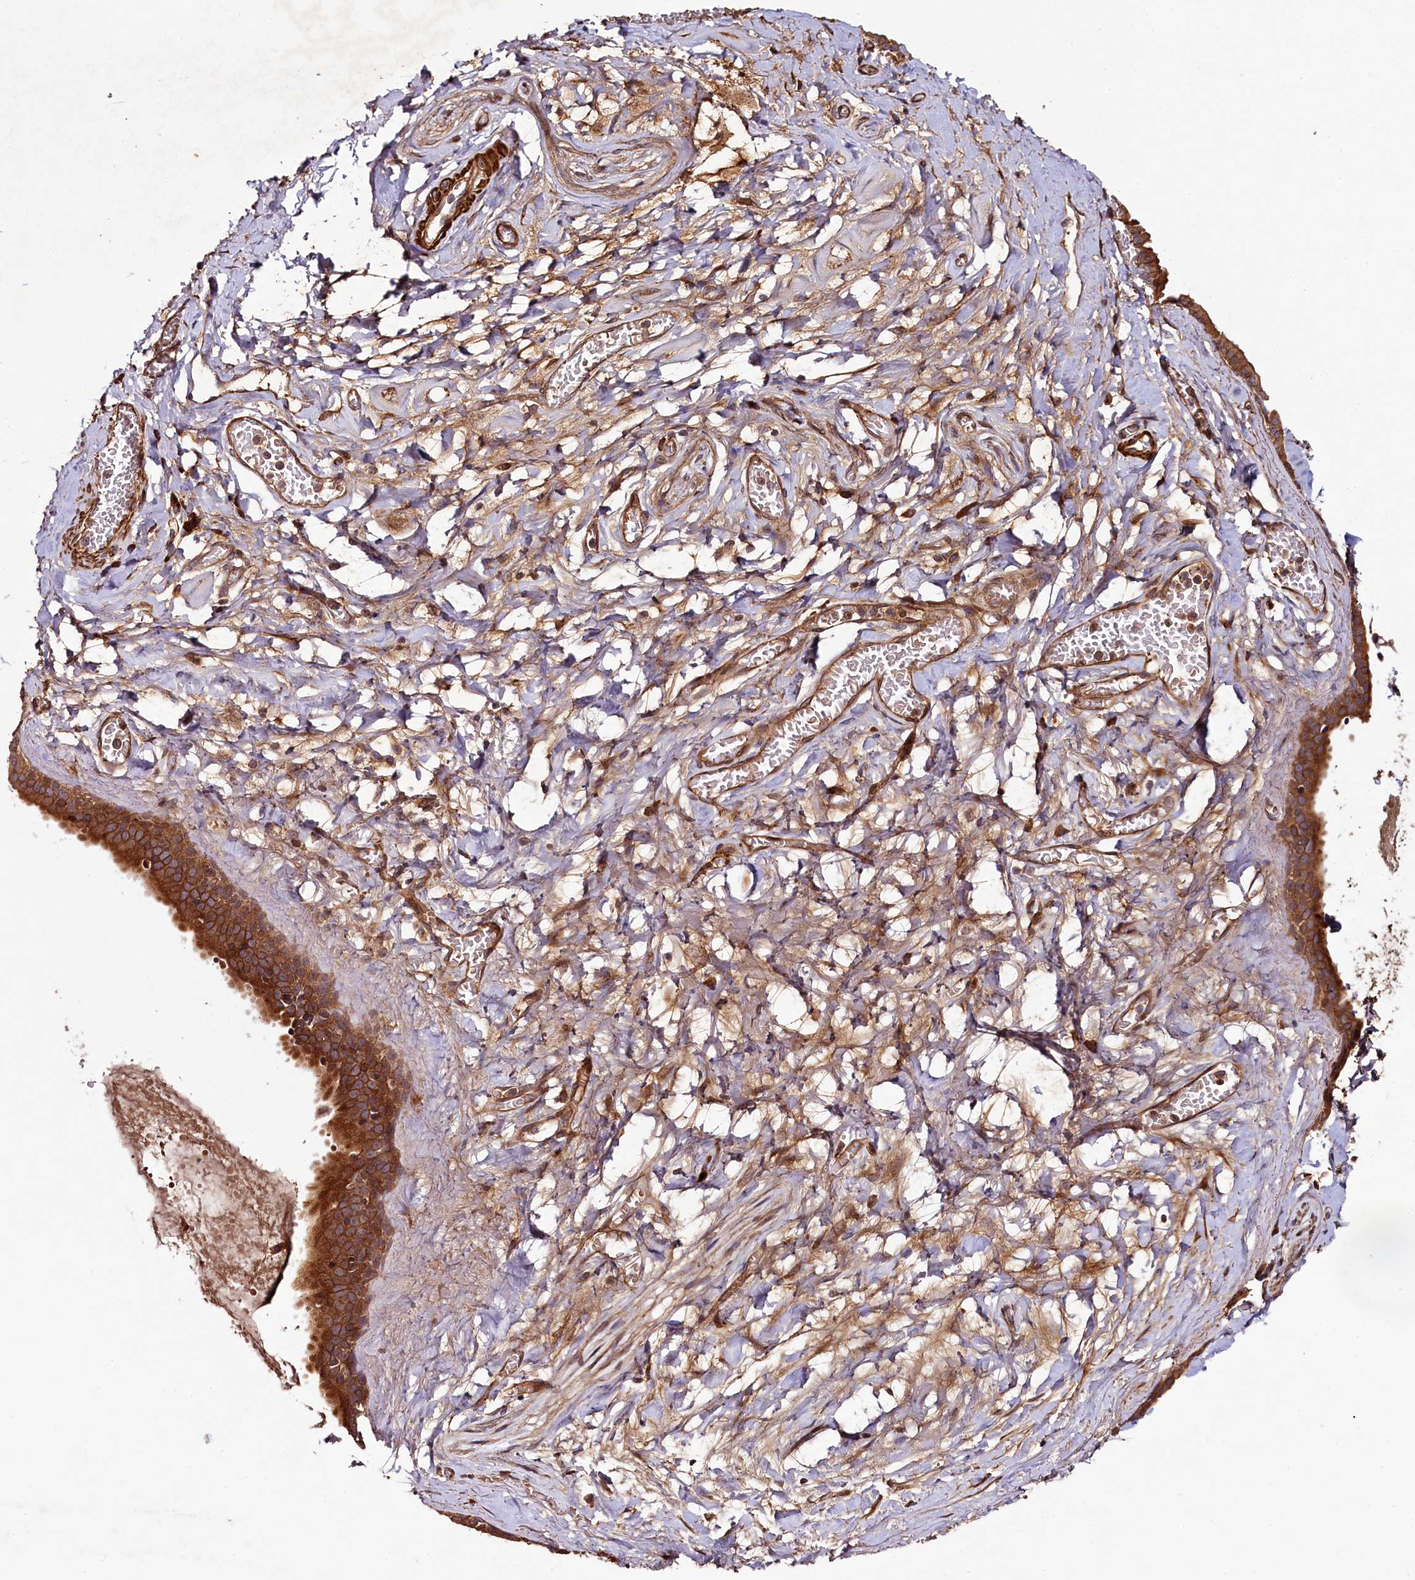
{"staining": {"intensity": "strong", "quantity": ">75%", "location": "cytoplasmic/membranous"}, "tissue": "adipose tissue", "cell_type": "Adipocytes", "image_type": "normal", "snomed": [{"axis": "morphology", "description": "Normal tissue, NOS"}, {"axis": "topography", "description": "Salivary gland"}, {"axis": "topography", "description": "Peripheral nerve tissue"}], "caption": "IHC of normal human adipose tissue displays high levels of strong cytoplasmic/membranous expression in approximately >75% of adipocytes. The staining is performed using DAB (3,3'-diaminobenzidine) brown chromogen to label protein expression. The nuclei are counter-stained blue using hematoxylin.", "gene": "CCDC102A", "patient": {"sex": "male", "age": 62}}